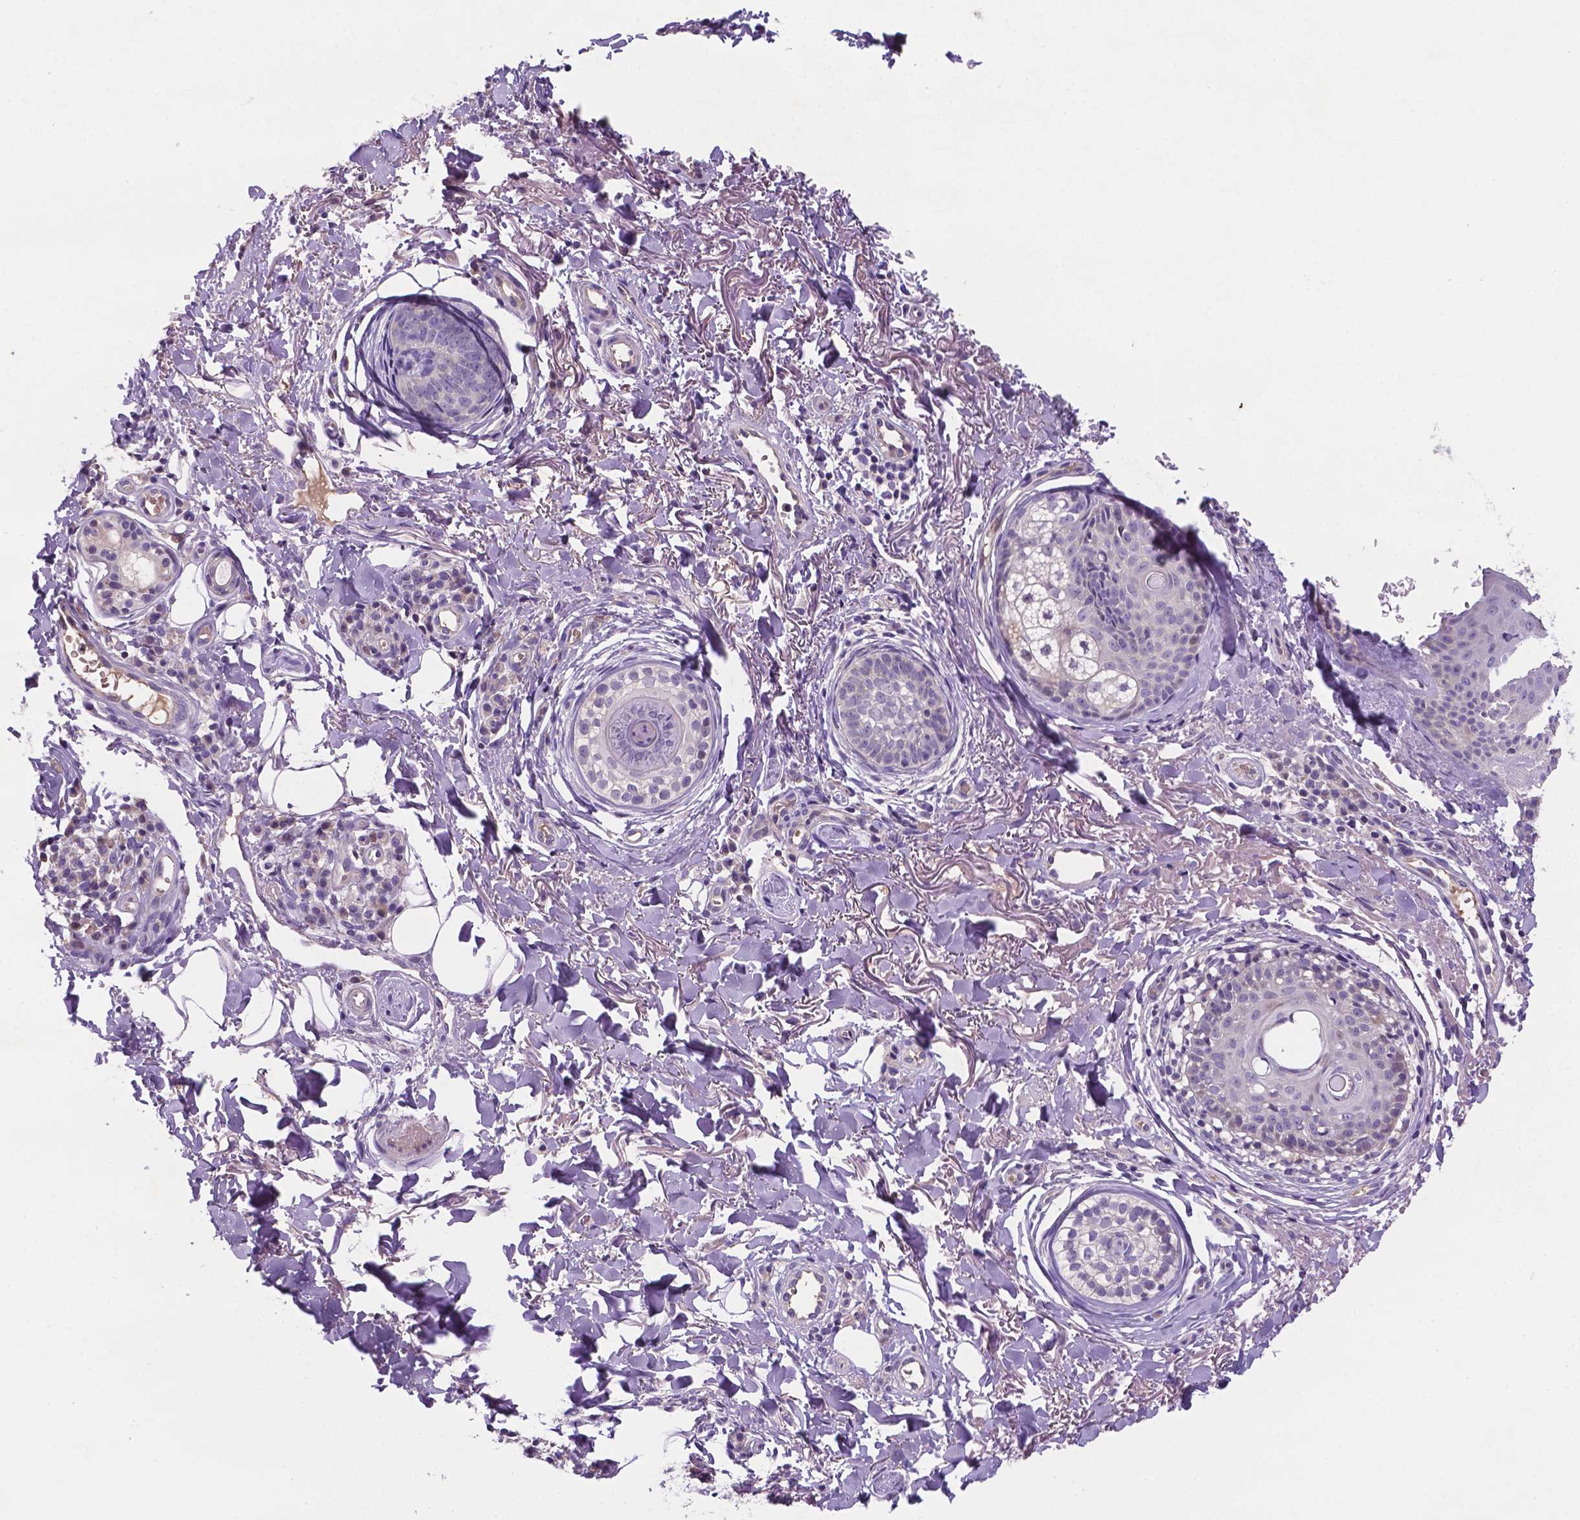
{"staining": {"intensity": "negative", "quantity": "none", "location": "none"}, "tissue": "skin cancer", "cell_type": "Tumor cells", "image_type": "cancer", "snomed": [{"axis": "morphology", "description": "Basal cell carcinoma"}, {"axis": "topography", "description": "Skin"}], "caption": "A high-resolution photomicrograph shows IHC staining of basal cell carcinoma (skin), which shows no significant staining in tumor cells.", "gene": "TM4SF20", "patient": {"sex": "male", "age": 65}}